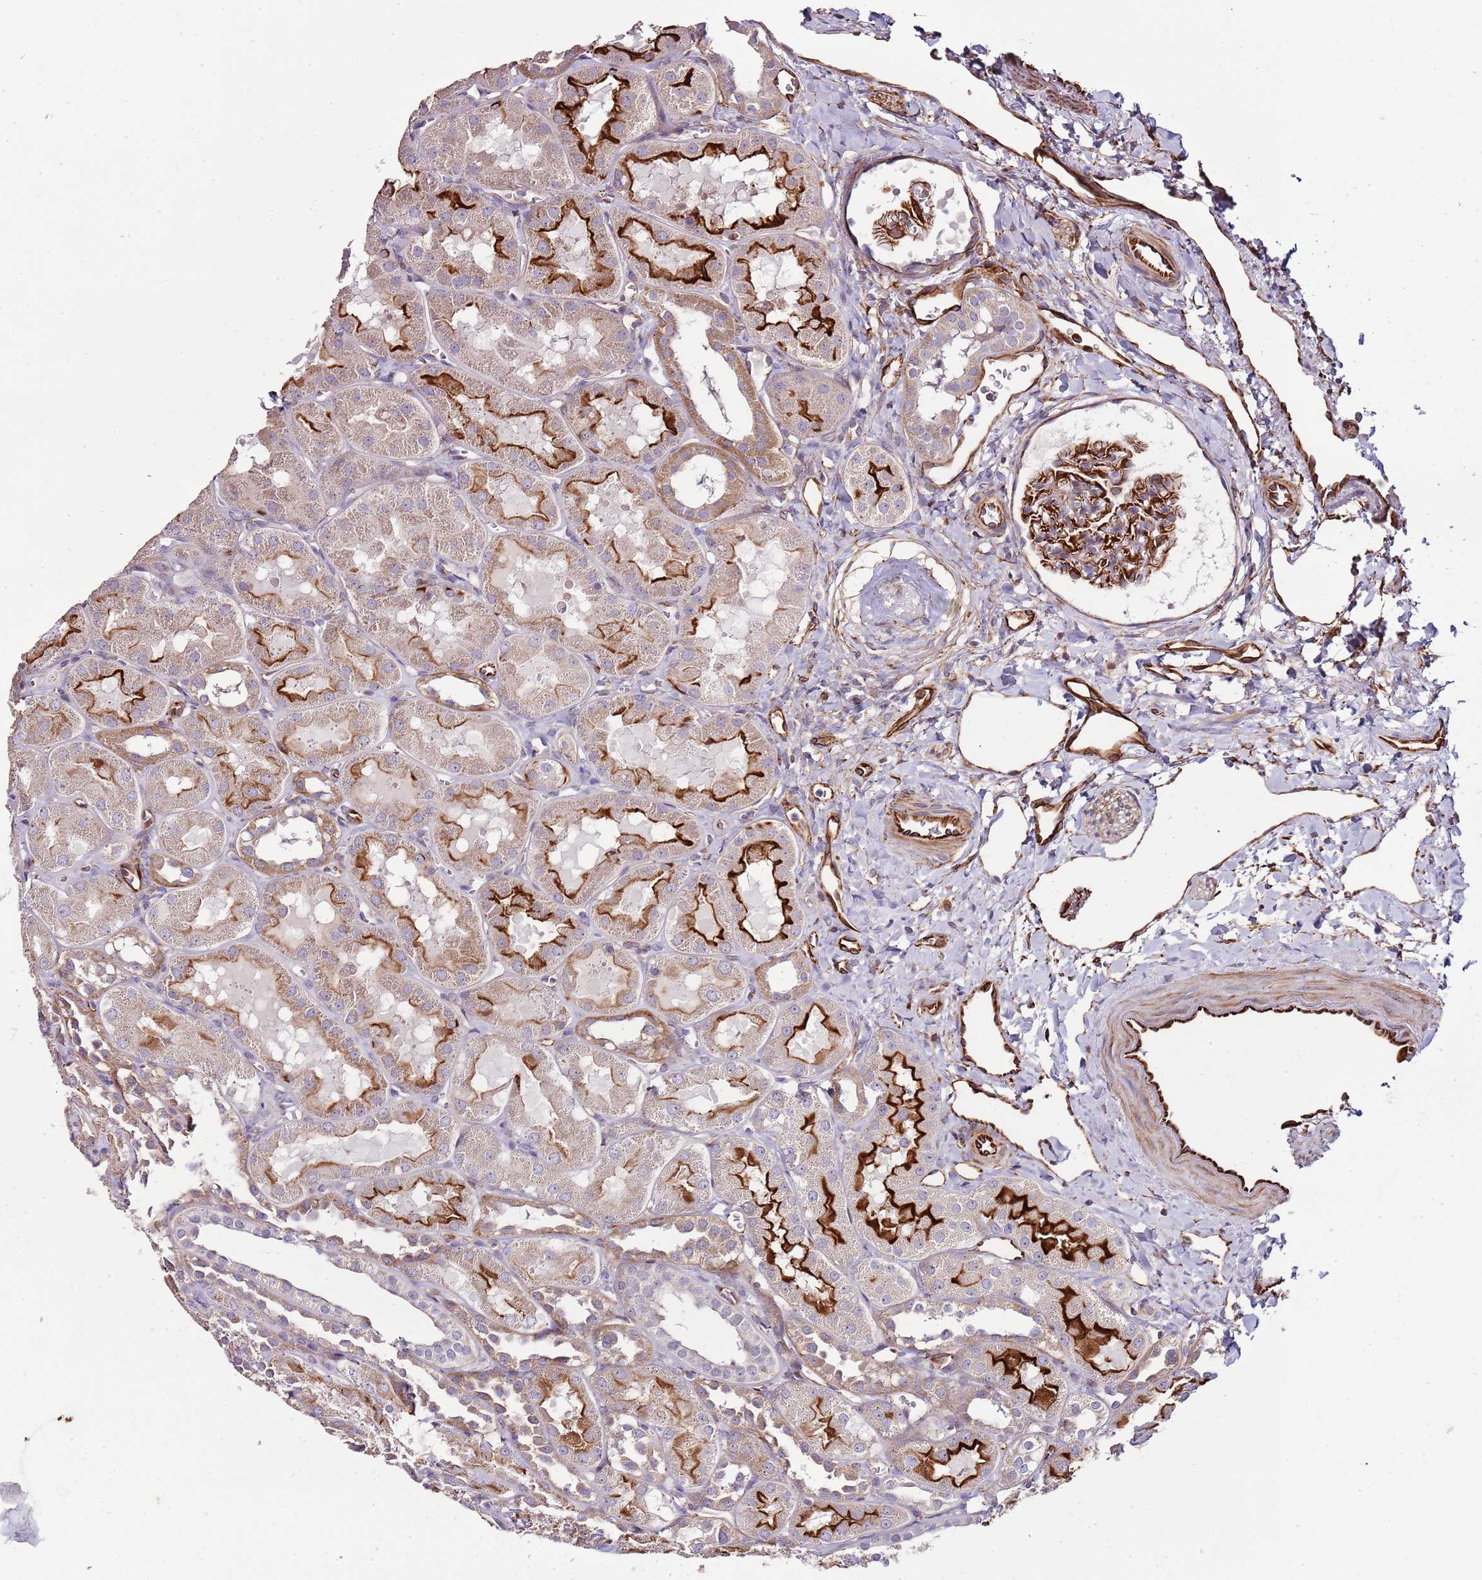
{"staining": {"intensity": "strong", "quantity": ">75%", "location": "cytoplasmic/membranous"}, "tissue": "kidney", "cell_type": "Cells in glomeruli", "image_type": "normal", "snomed": [{"axis": "morphology", "description": "Normal tissue, NOS"}, {"axis": "topography", "description": "Kidney"}, {"axis": "topography", "description": "Urinary bladder"}], "caption": "This is an image of immunohistochemistry (IHC) staining of benign kidney, which shows strong positivity in the cytoplasmic/membranous of cells in glomeruli.", "gene": "ZNF786", "patient": {"sex": "male", "age": 16}}